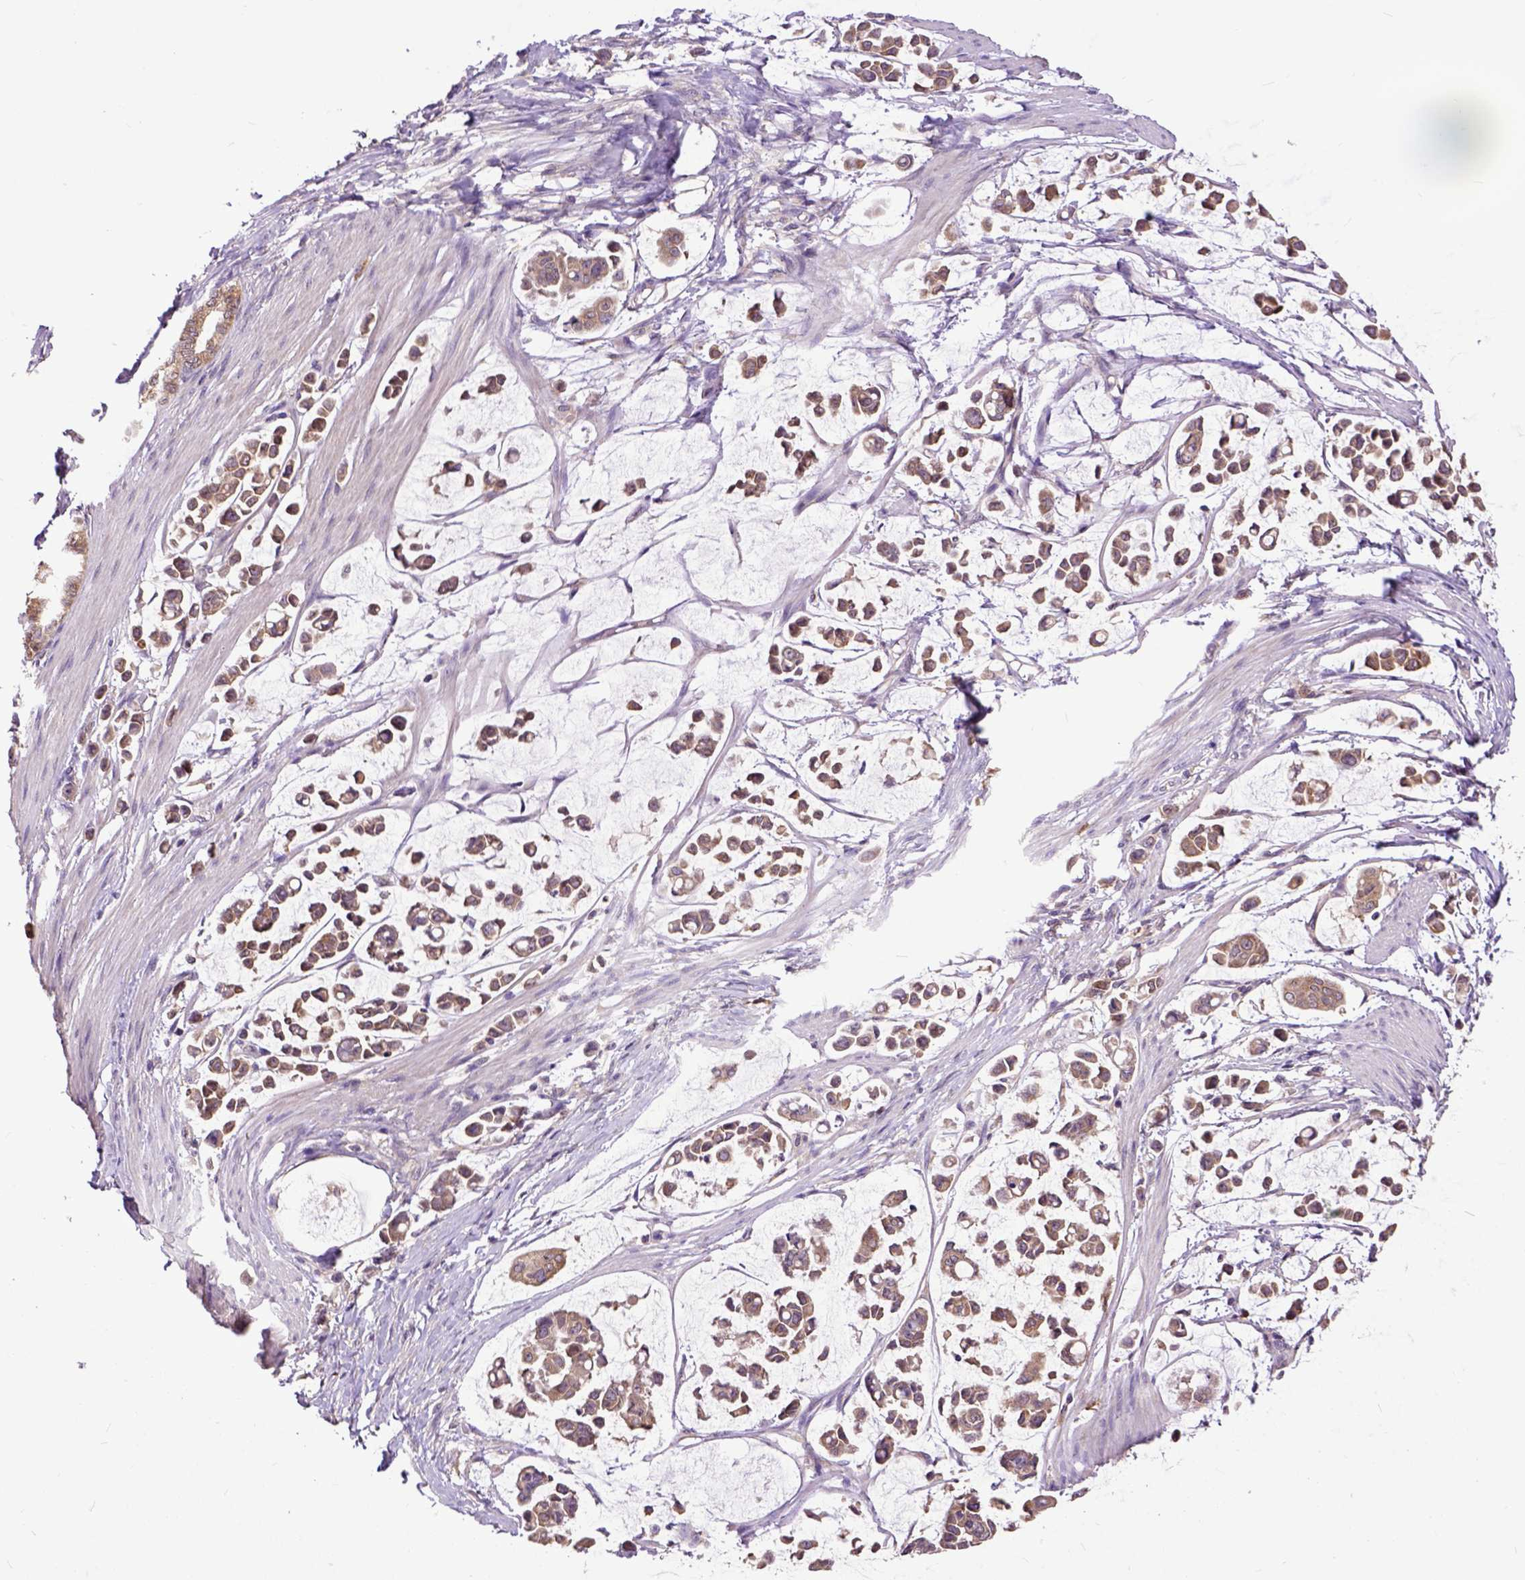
{"staining": {"intensity": "moderate", "quantity": ">75%", "location": "cytoplasmic/membranous"}, "tissue": "stomach cancer", "cell_type": "Tumor cells", "image_type": "cancer", "snomed": [{"axis": "morphology", "description": "Adenocarcinoma, NOS"}, {"axis": "topography", "description": "Stomach"}], "caption": "DAB immunohistochemical staining of stomach adenocarcinoma shows moderate cytoplasmic/membranous protein staining in approximately >75% of tumor cells.", "gene": "ARL1", "patient": {"sex": "male", "age": 82}}